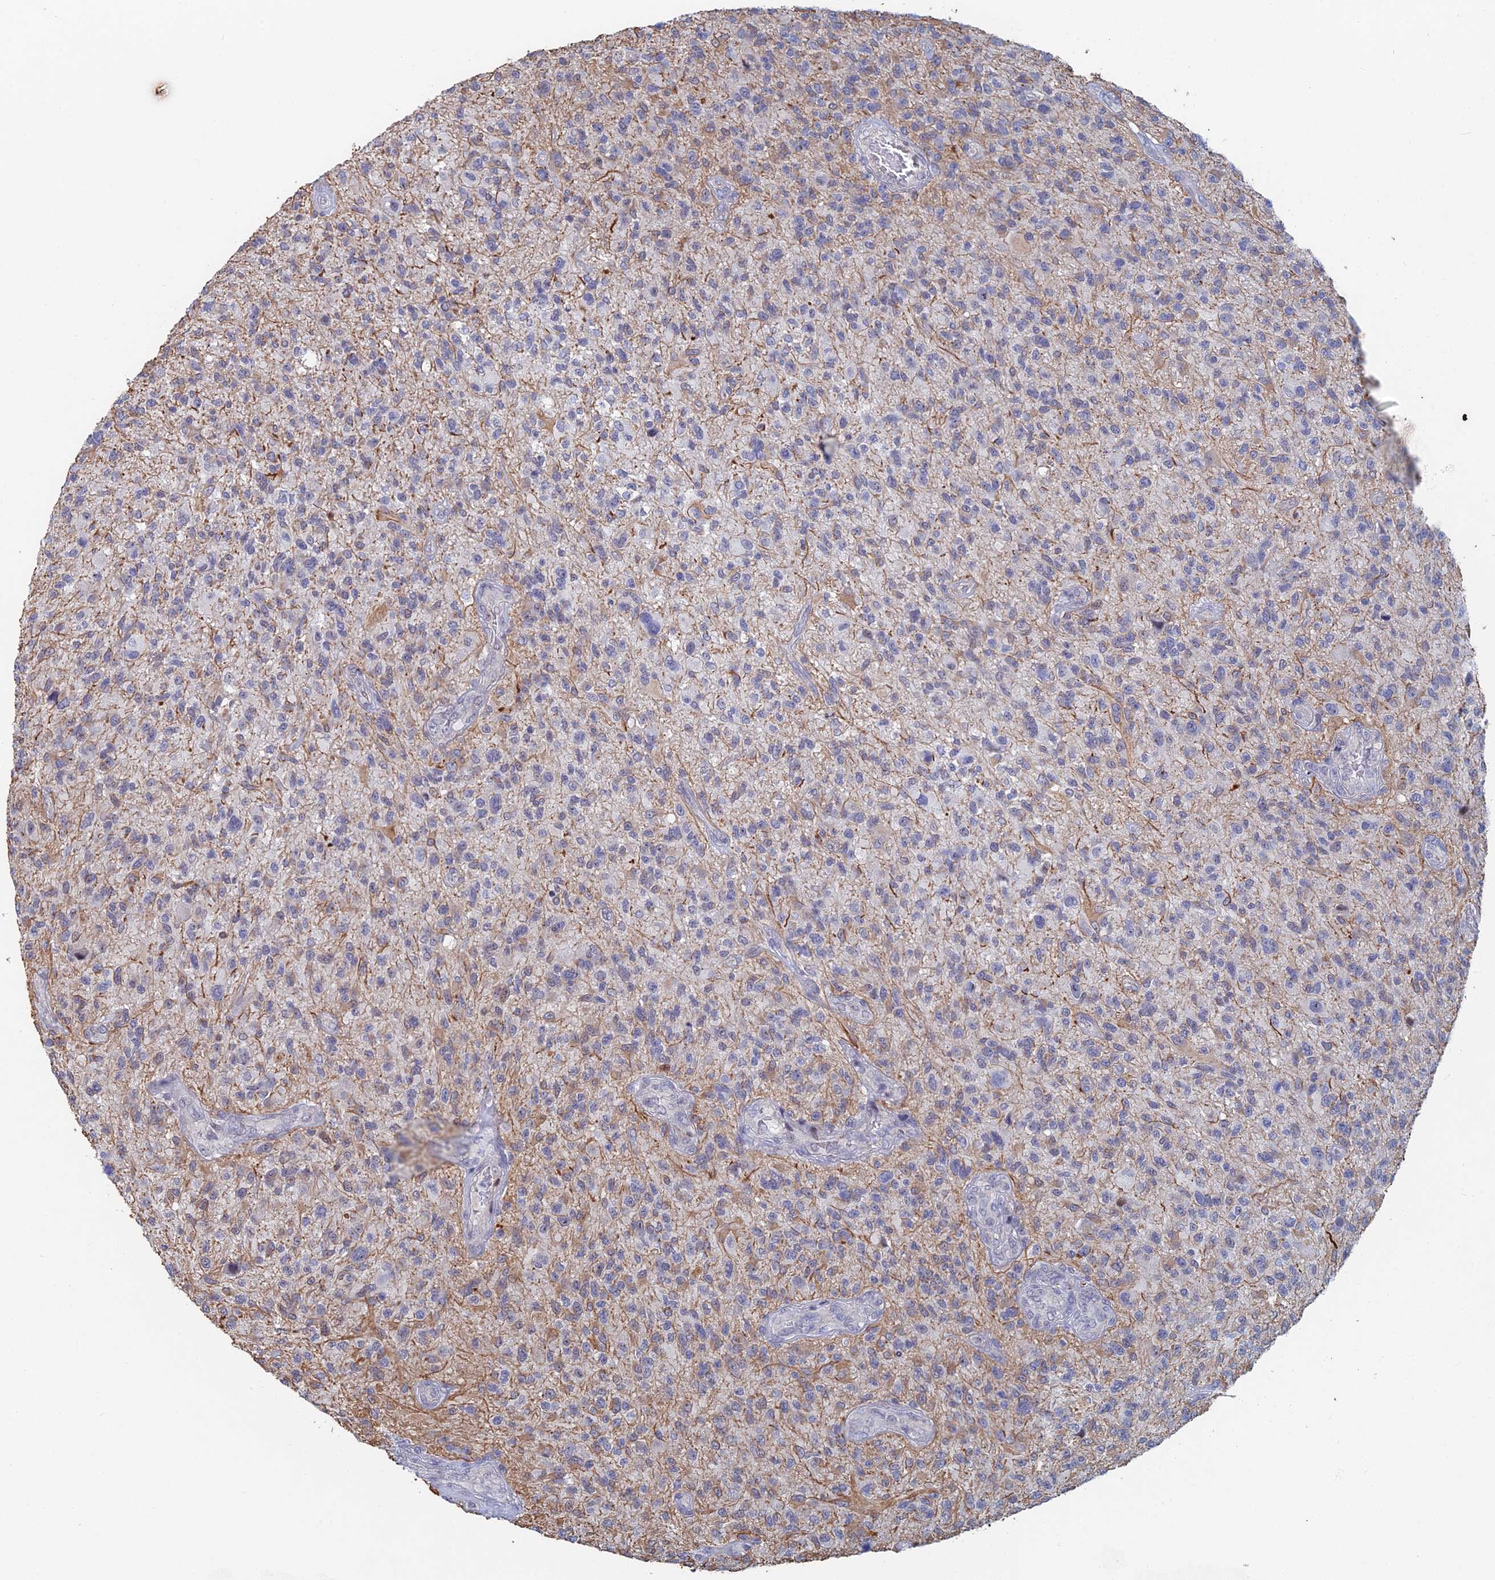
{"staining": {"intensity": "negative", "quantity": "none", "location": "none"}, "tissue": "glioma", "cell_type": "Tumor cells", "image_type": "cancer", "snomed": [{"axis": "morphology", "description": "Glioma, malignant, High grade"}, {"axis": "topography", "description": "Brain"}], "caption": "This photomicrograph is of high-grade glioma (malignant) stained with IHC to label a protein in brown with the nuclei are counter-stained blue. There is no staining in tumor cells. (DAB immunohistochemistry with hematoxylin counter stain).", "gene": "GMNC", "patient": {"sex": "male", "age": 47}}